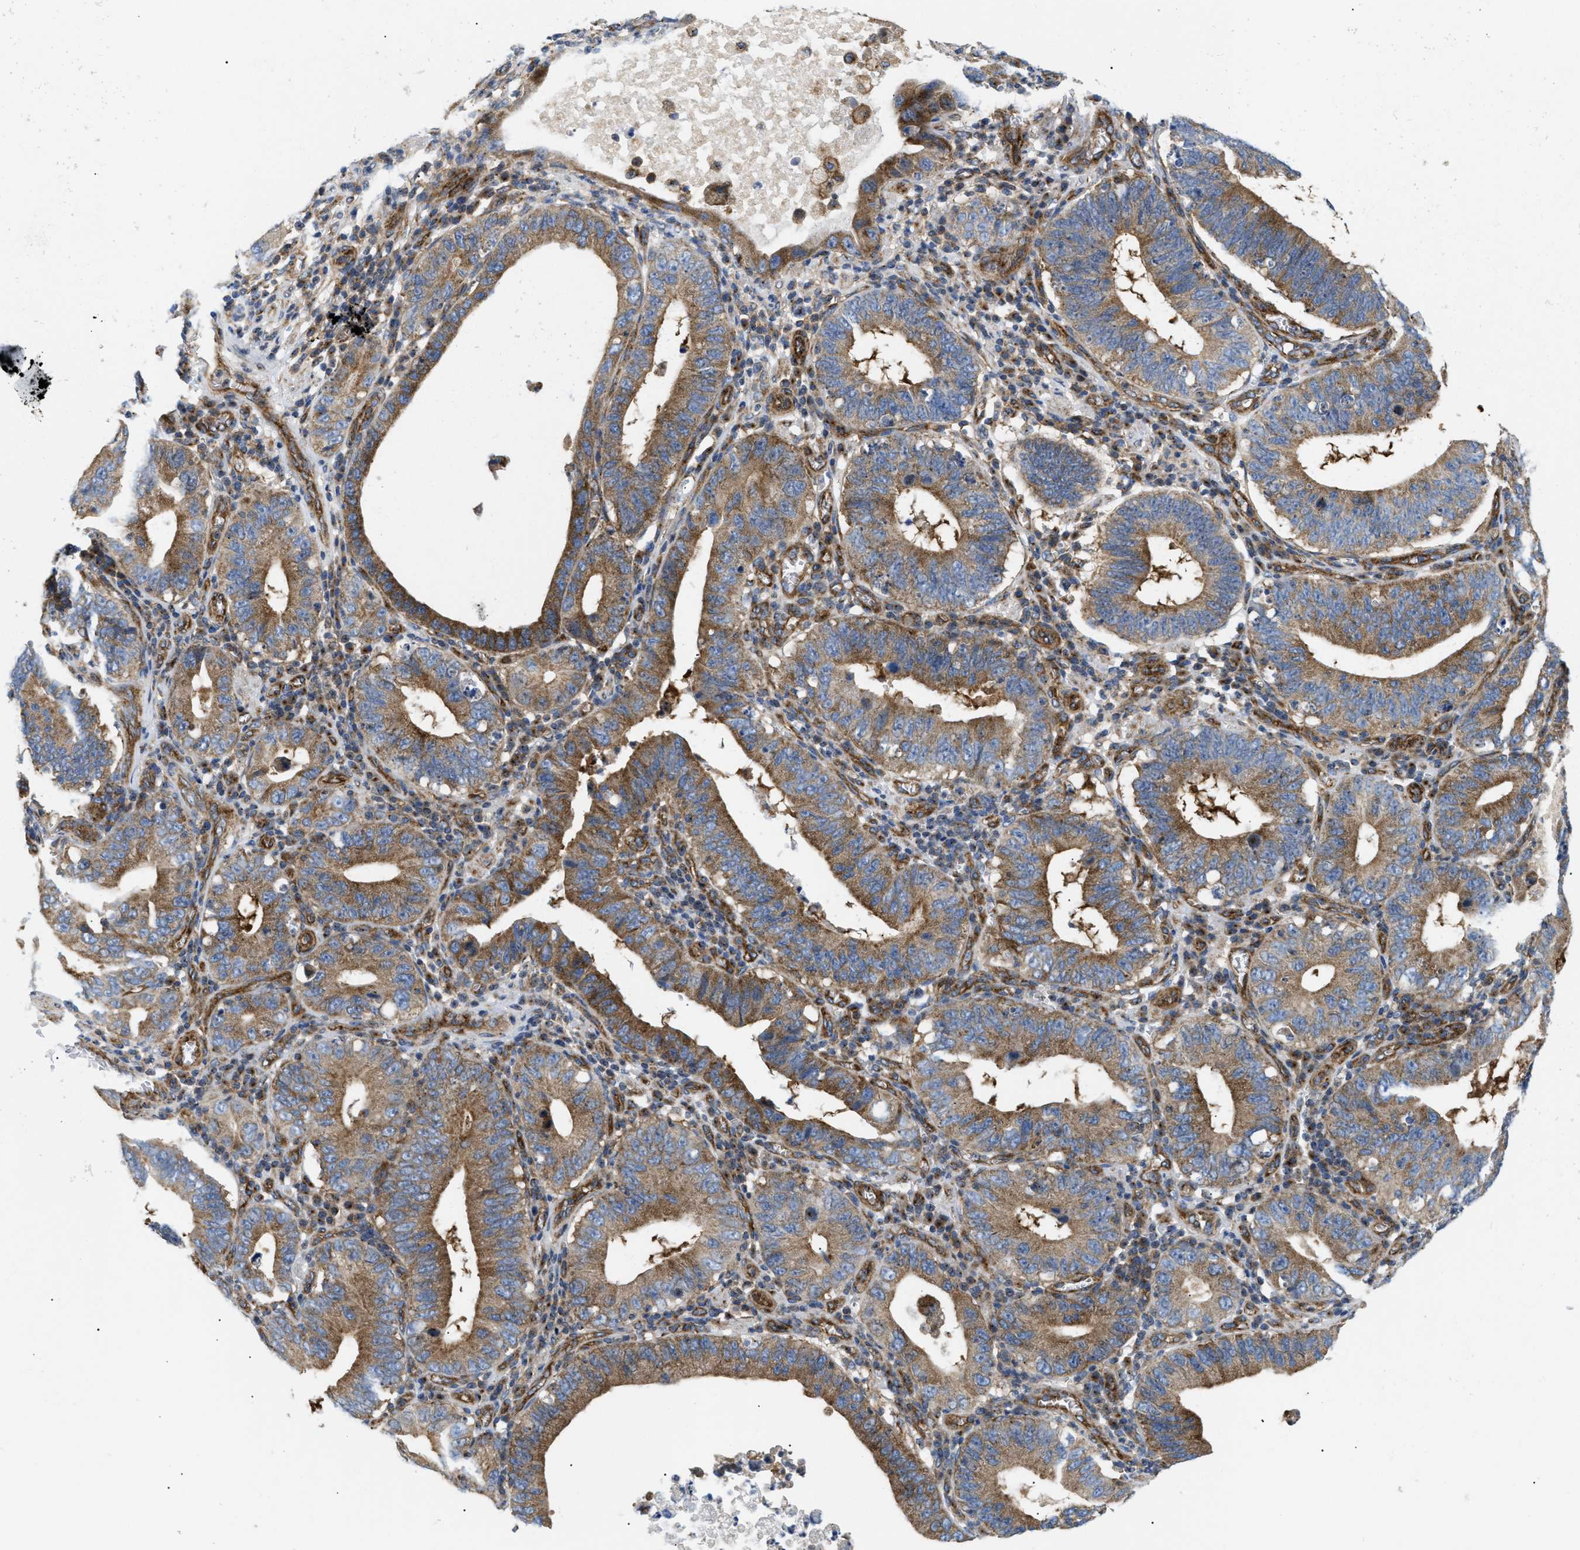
{"staining": {"intensity": "moderate", "quantity": ">75%", "location": "cytoplasmic/membranous"}, "tissue": "stomach cancer", "cell_type": "Tumor cells", "image_type": "cancer", "snomed": [{"axis": "morphology", "description": "Adenocarcinoma, NOS"}, {"axis": "topography", "description": "Stomach"}, {"axis": "topography", "description": "Gastric cardia"}], "caption": "Brown immunohistochemical staining in adenocarcinoma (stomach) reveals moderate cytoplasmic/membranous expression in approximately >75% of tumor cells. (IHC, brightfield microscopy, high magnification).", "gene": "DCTN4", "patient": {"sex": "male", "age": 59}}